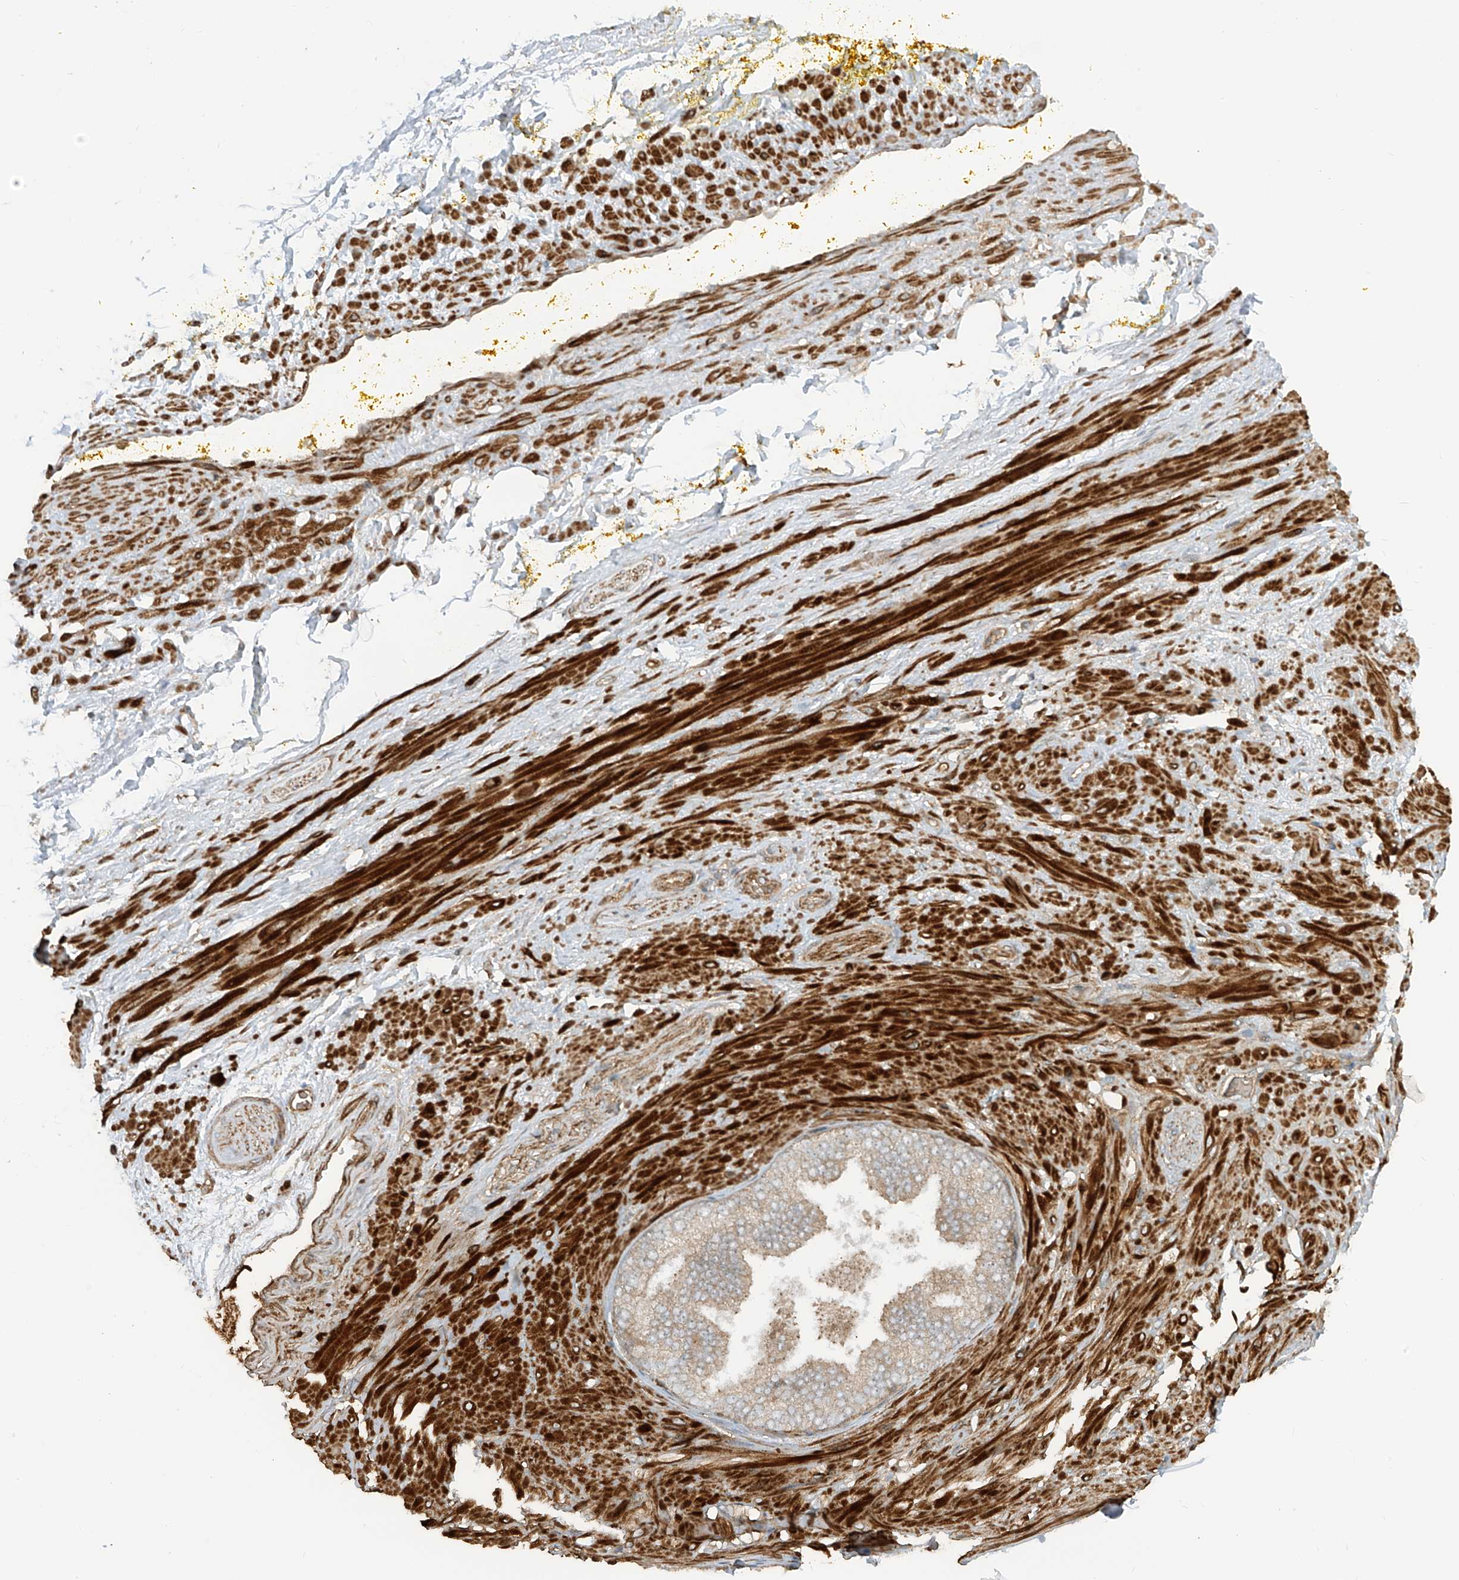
{"staining": {"intensity": "weak", "quantity": "25%-75%", "location": "cytoplasmic/membranous"}, "tissue": "adipose tissue", "cell_type": "Adipocytes", "image_type": "normal", "snomed": [{"axis": "morphology", "description": "Normal tissue, NOS"}, {"axis": "morphology", "description": "Adenocarcinoma, Low grade"}, {"axis": "topography", "description": "Prostate"}, {"axis": "topography", "description": "Peripheral nerve tissue"}], "caption": "A brown stain labels weak cytoplasmic/membranous expression of a protein in adipocytes of benign human adipose tissue.", "gene": "ENTR1", "patient": {"sex": "male", "age": 63}}